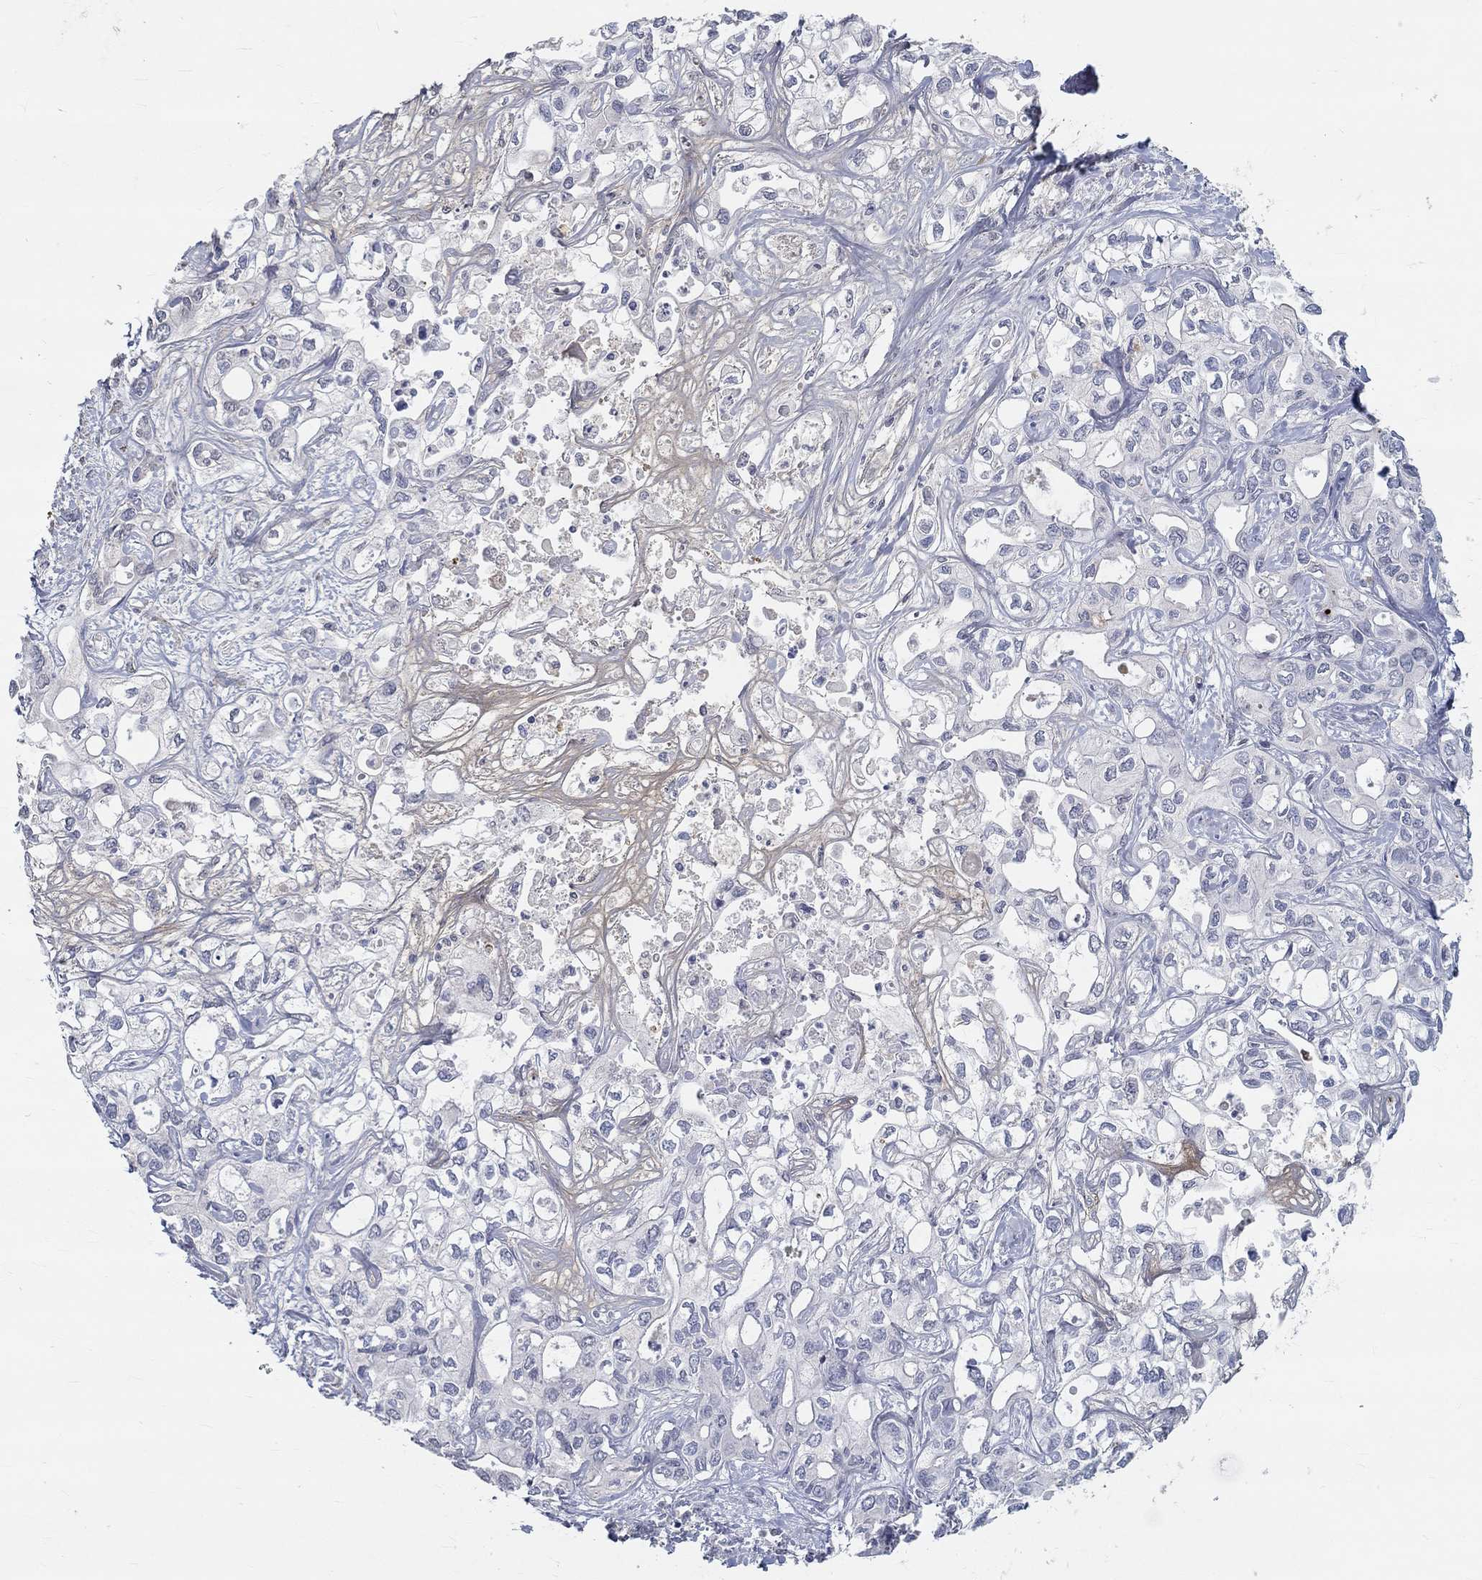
{"staining": {"intensity": "negative", "quantity": "none", "location": "none"}, "tissue": "liver cancer", "cell_type": "Tumor cells", "image_type": "cancer", "snomed": [{"axis": "morphology", "description": "Cholangiocarcinoma"}, {"axis": "topography", "description": "Liver"}], "caption": "The photomicrograph displays no staining of tumor cells in cholangiocarcinoma (liver).", "gene": "FGF2", "patient": {"sex": "female", "age": 64}}